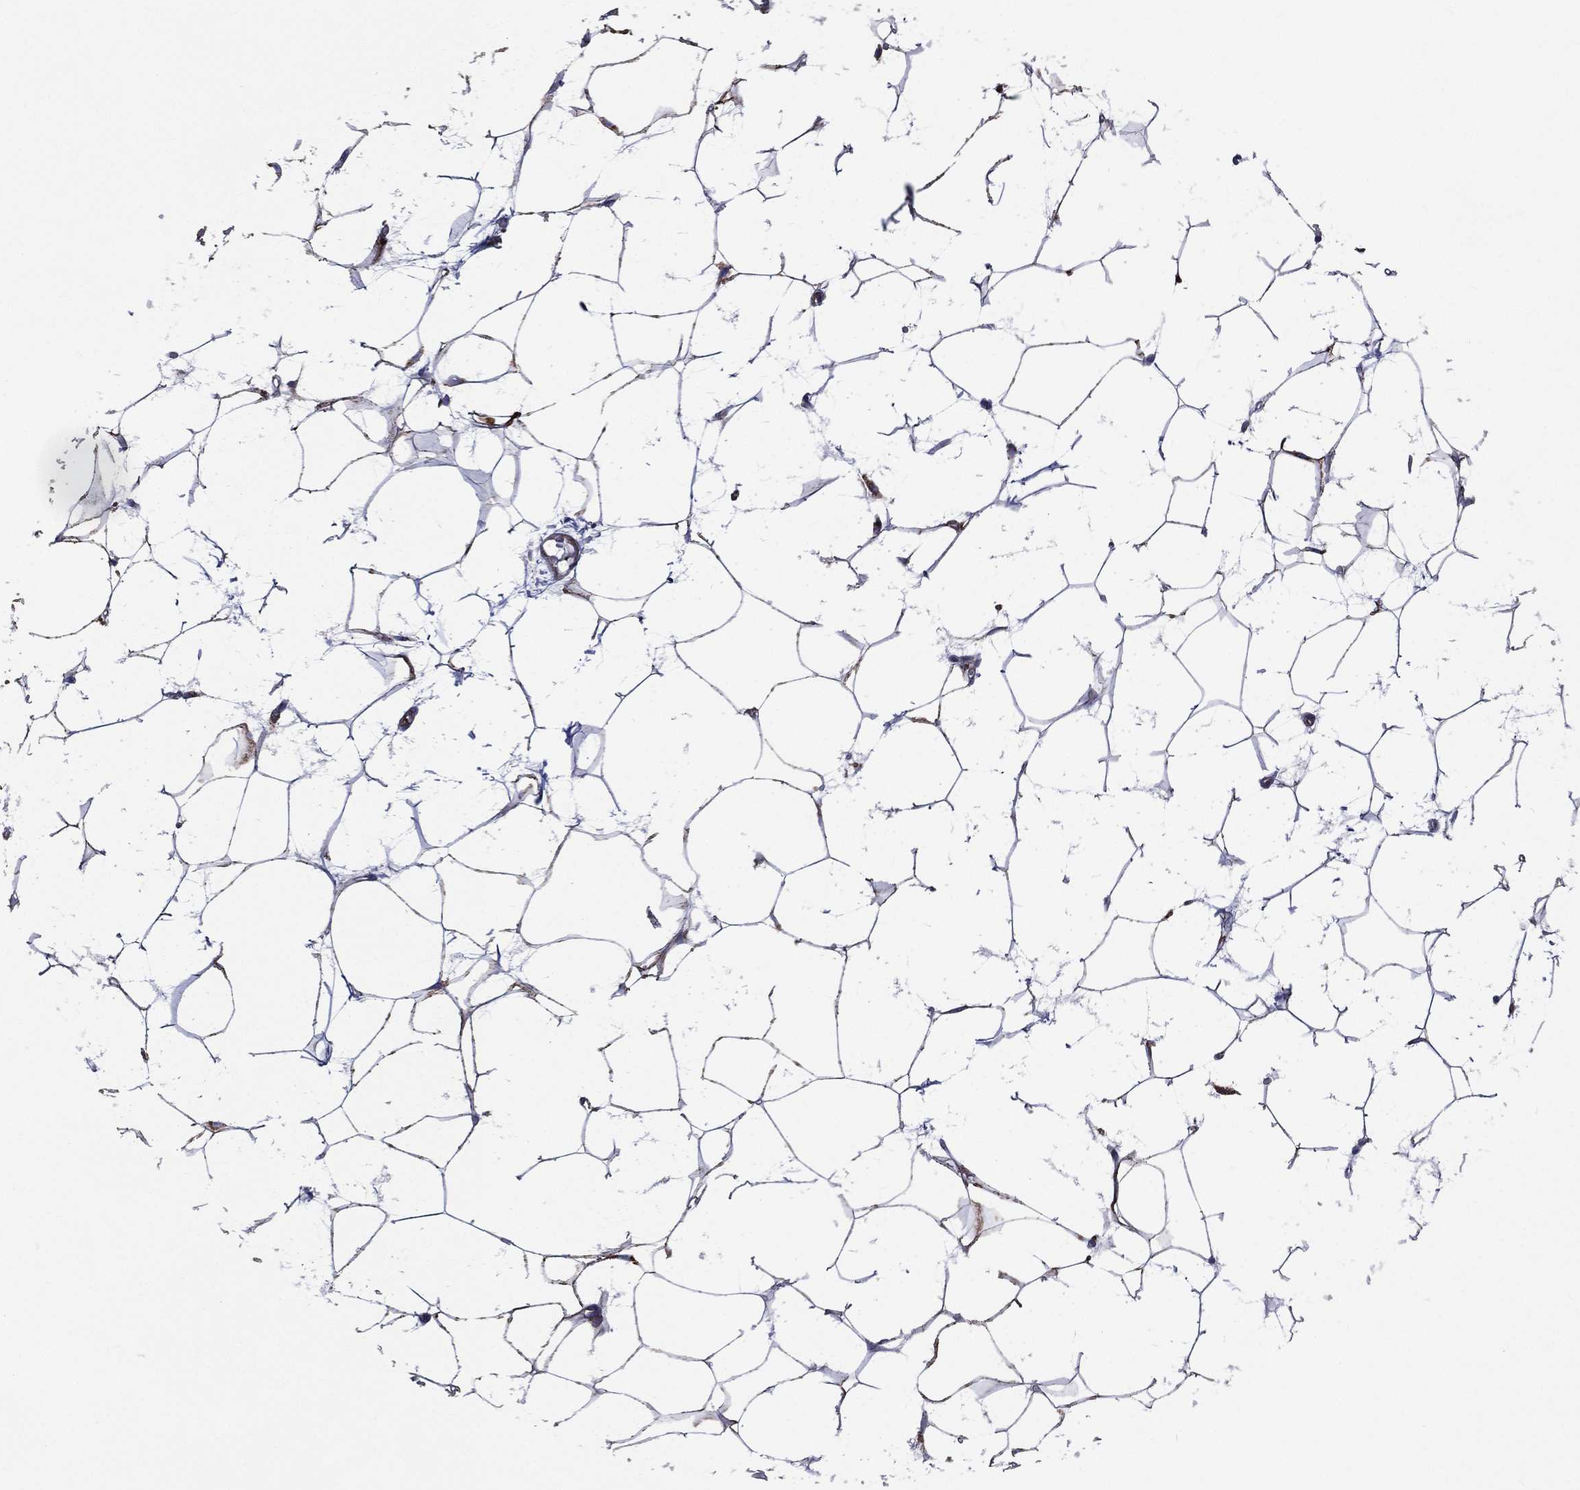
{"staining": {"intensity": "negative", "quantity": "none", "location": "none"}, "tissue": "adipose tissue", "cell_type": "Adipocytes", "image_type": "normal", "snomed": [{"axis": "morphology", "description": "Normal tissue, NOS"}, {"axis": "topography", "description": "Breast"}], "caption": "Photomicrograph shows no protein positivity in adipocytes of benign adipose tissue.", "gene": "ANKRD37", "patient": {"sex": "female", "age": 49}}